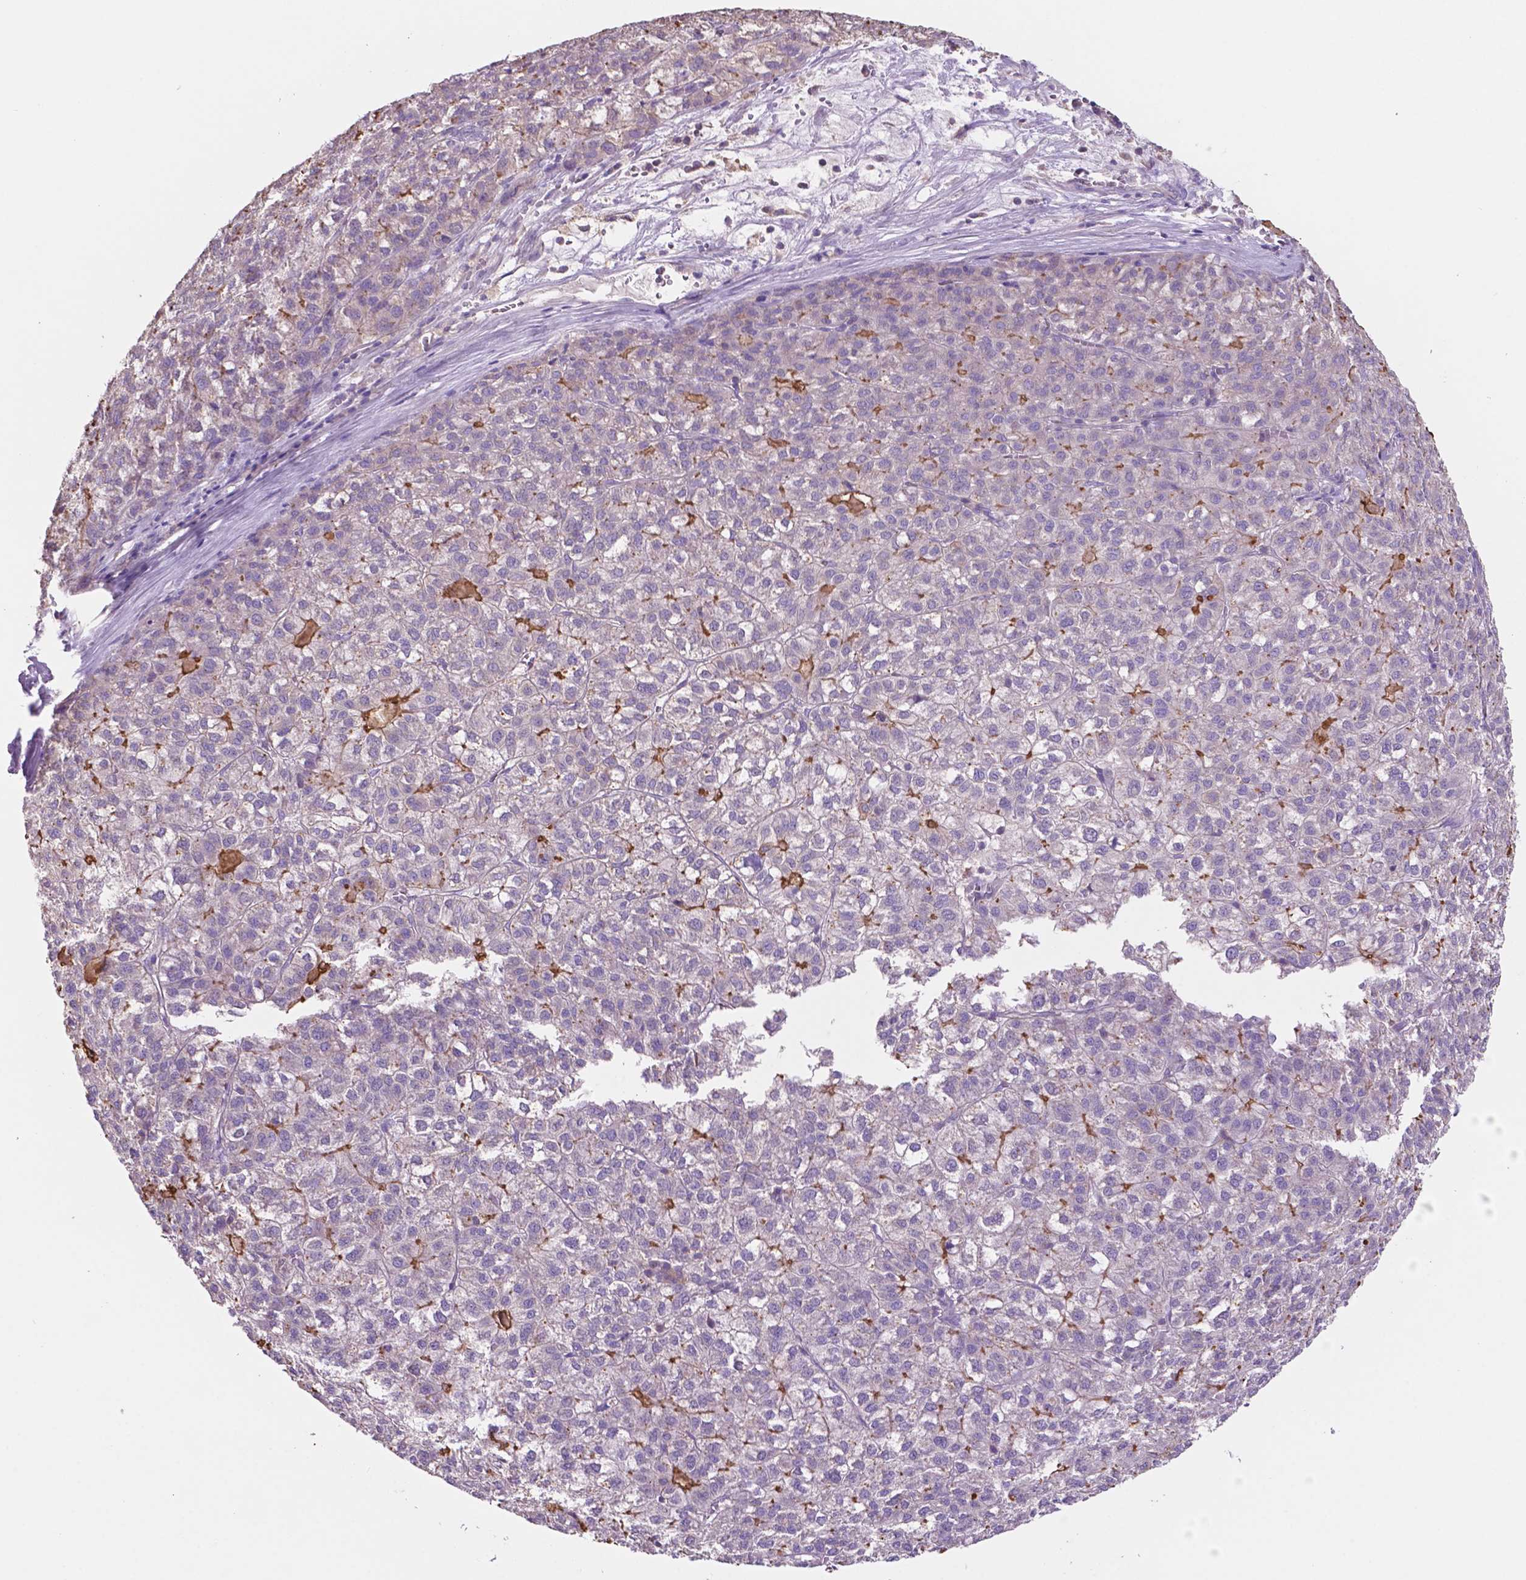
{"staining": {"intensity": "weak", "quantity": "<25%", "location": "cytoplasmic/membranous"}, "tissue": "liver cancer", "cell_type": "Tumor cells", "image_type": "cancer", "snomed": [{"axis": "morphology", "description": "Carcinoma, Hepatocellular, NOS"}, {"axis": "topography", "description": "Liver"}], "caption": "Immunohistochemistry (IHC) of human liver hepatocellular carcinoma reveals no positivity in tumor cells.", "gene": "PRPS2", "patient": {"sex": "female", "age": 43}}